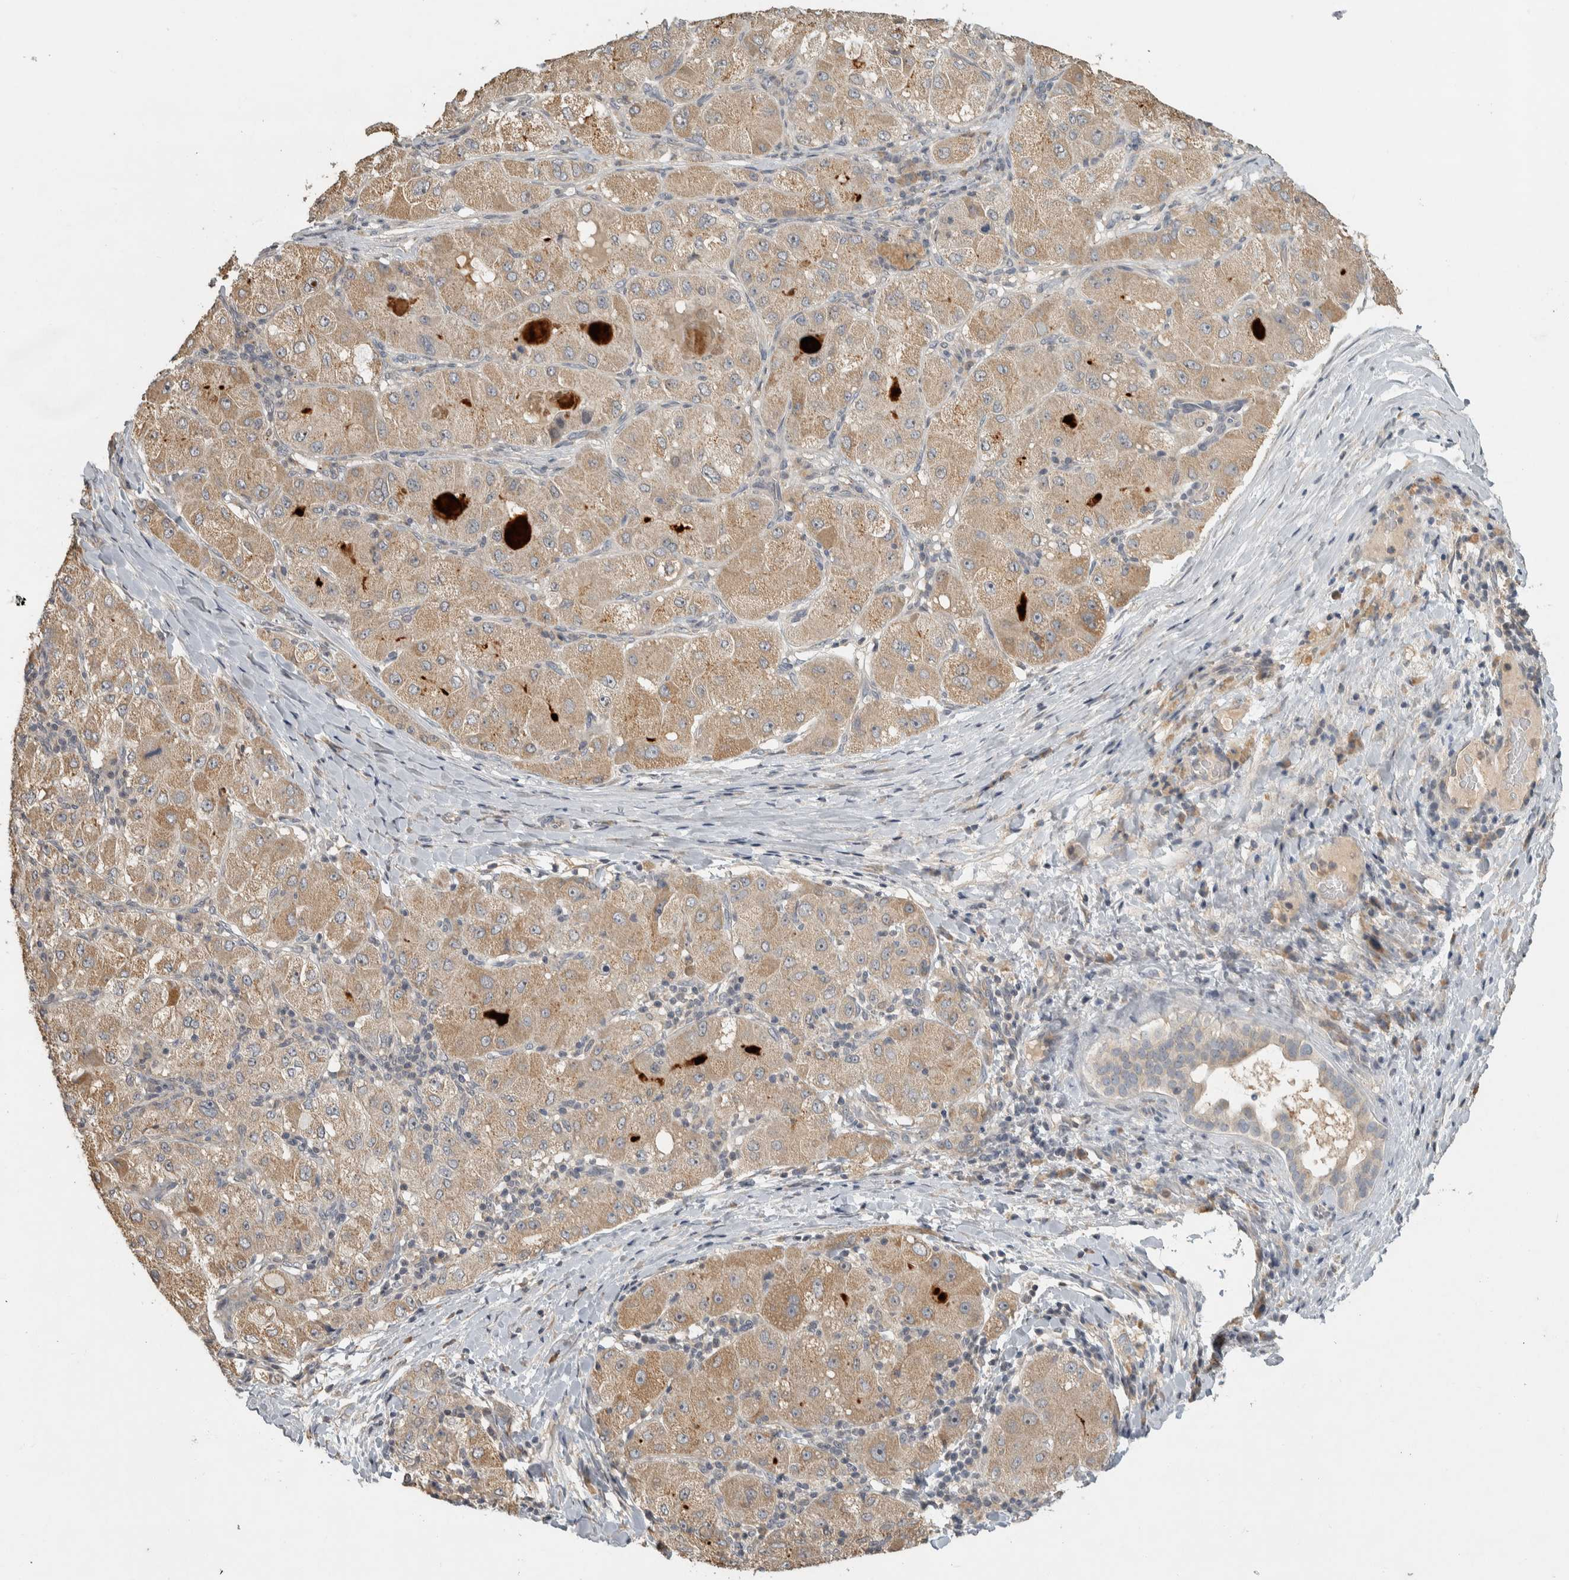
{"staining": {"intensity": "moderate", "quantity": ">75%", "location": "cytoplasmic/membranous"}, "tissue": "liver cancer", "cell_type": "Tumor cells", "image_type": "cancer", "snomed": [{"axis": "morphology", "description": "Carcinoma, Hepatocellular, NOS"}, {"axis": "topography", "description": "Liver"}], "caption": "Liver cancer stained with a brown dye displays moderate cytoplasmic/membranous positive expression in about >75% of tumor cells.", "gene": "EIF3H", "patient": {"sex": "male", "age": 80}}